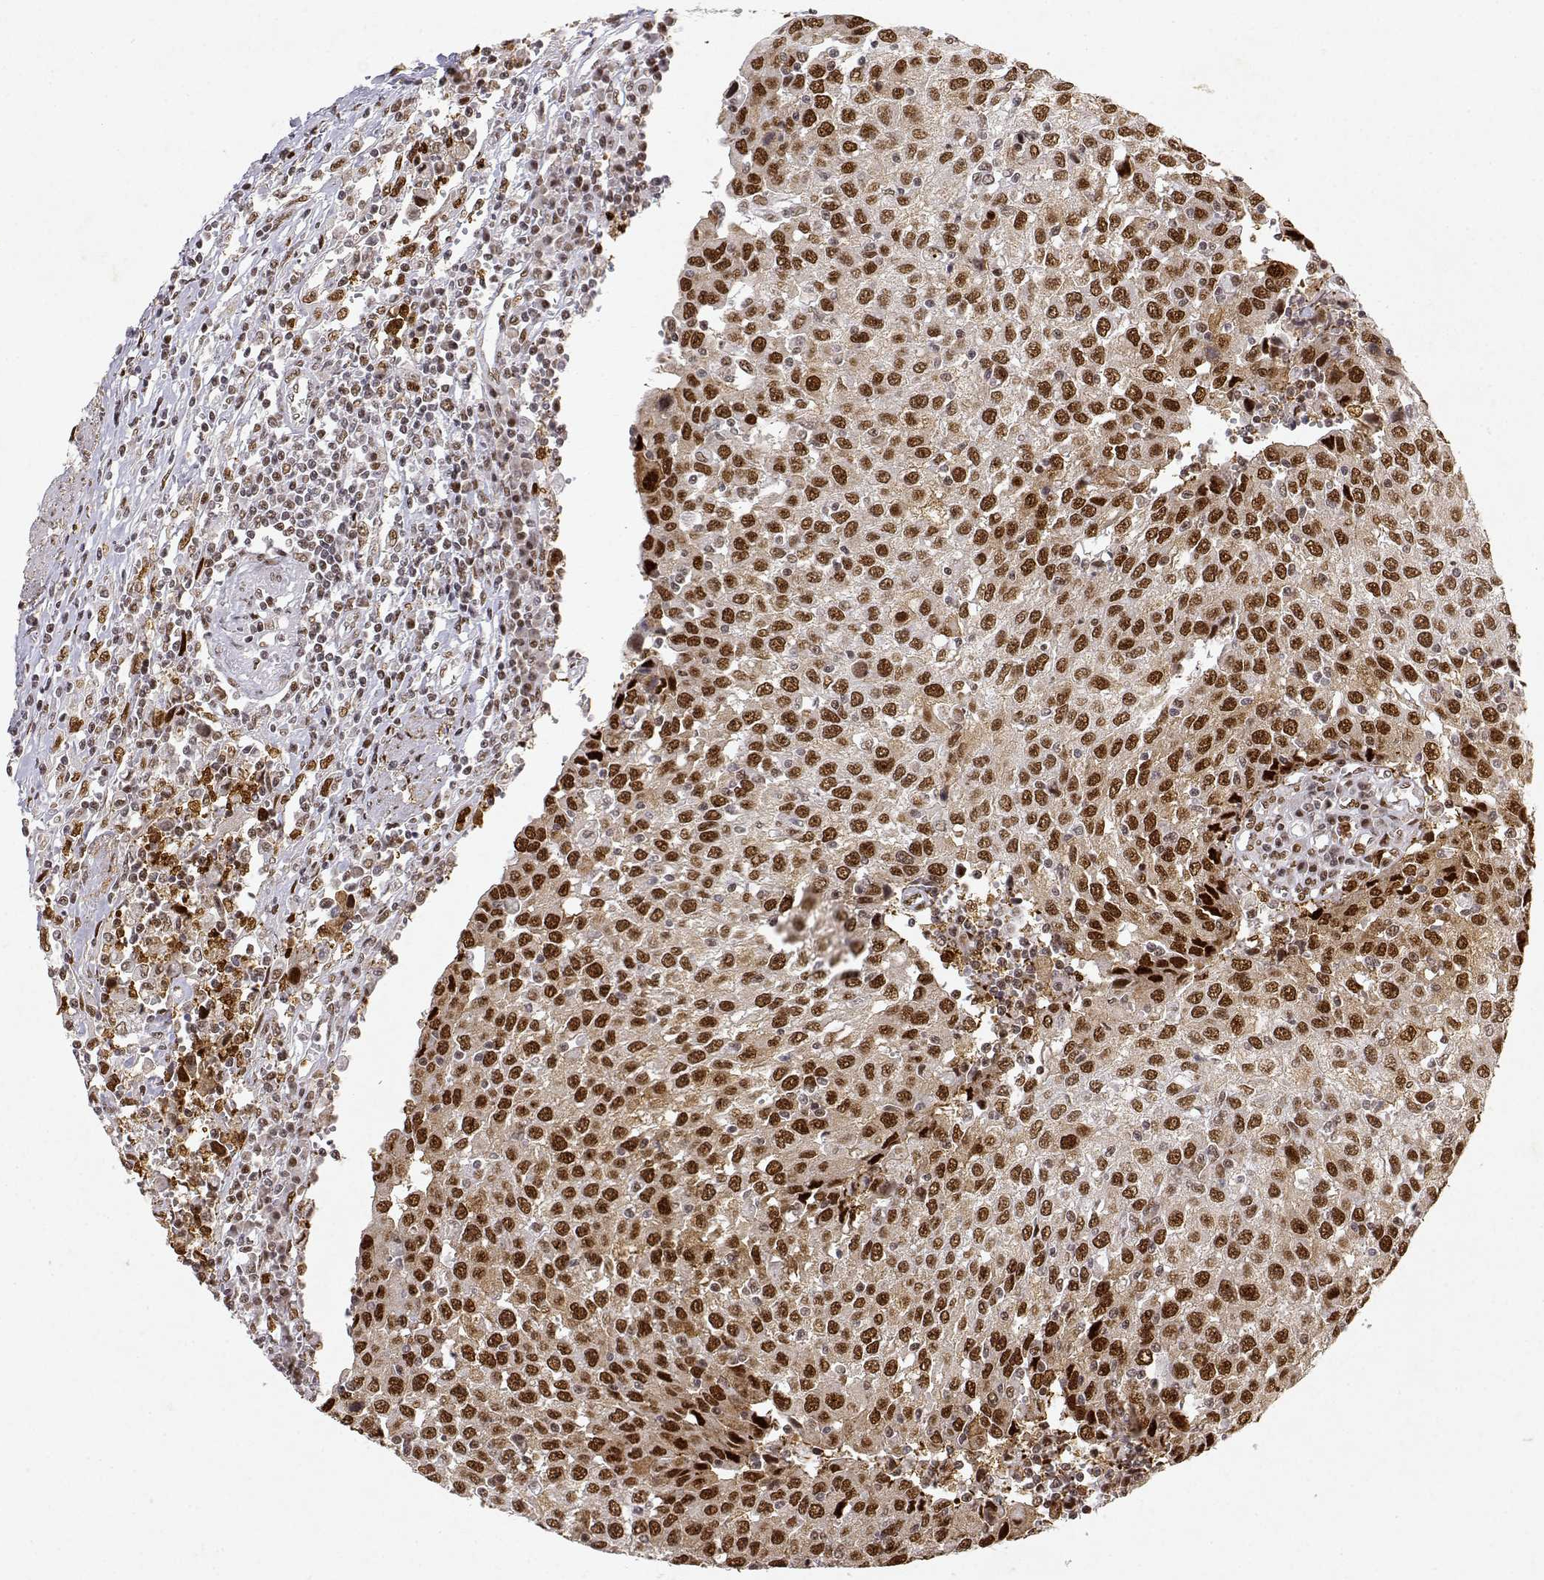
{"staining": {"intensity": "strong", "quantity": ">75%", "location": "nuclear"}, "tissue": "urothelial cancer", "cell_type": "Tumor cells", "image_type": "cancer", "snomed": [{"axis": "morphology", "description": "Urothelial carcinoma, High grade"}, {"axis": "topography", "description": "Urinary bladder"}], "caption": "Tumor cells display high levels of strong nuclear expression in approximately >75% of cells in high-grade urothelial carcinoma.", "gene": "RSF1", "patient": {"sex": "female", "age": 85}}